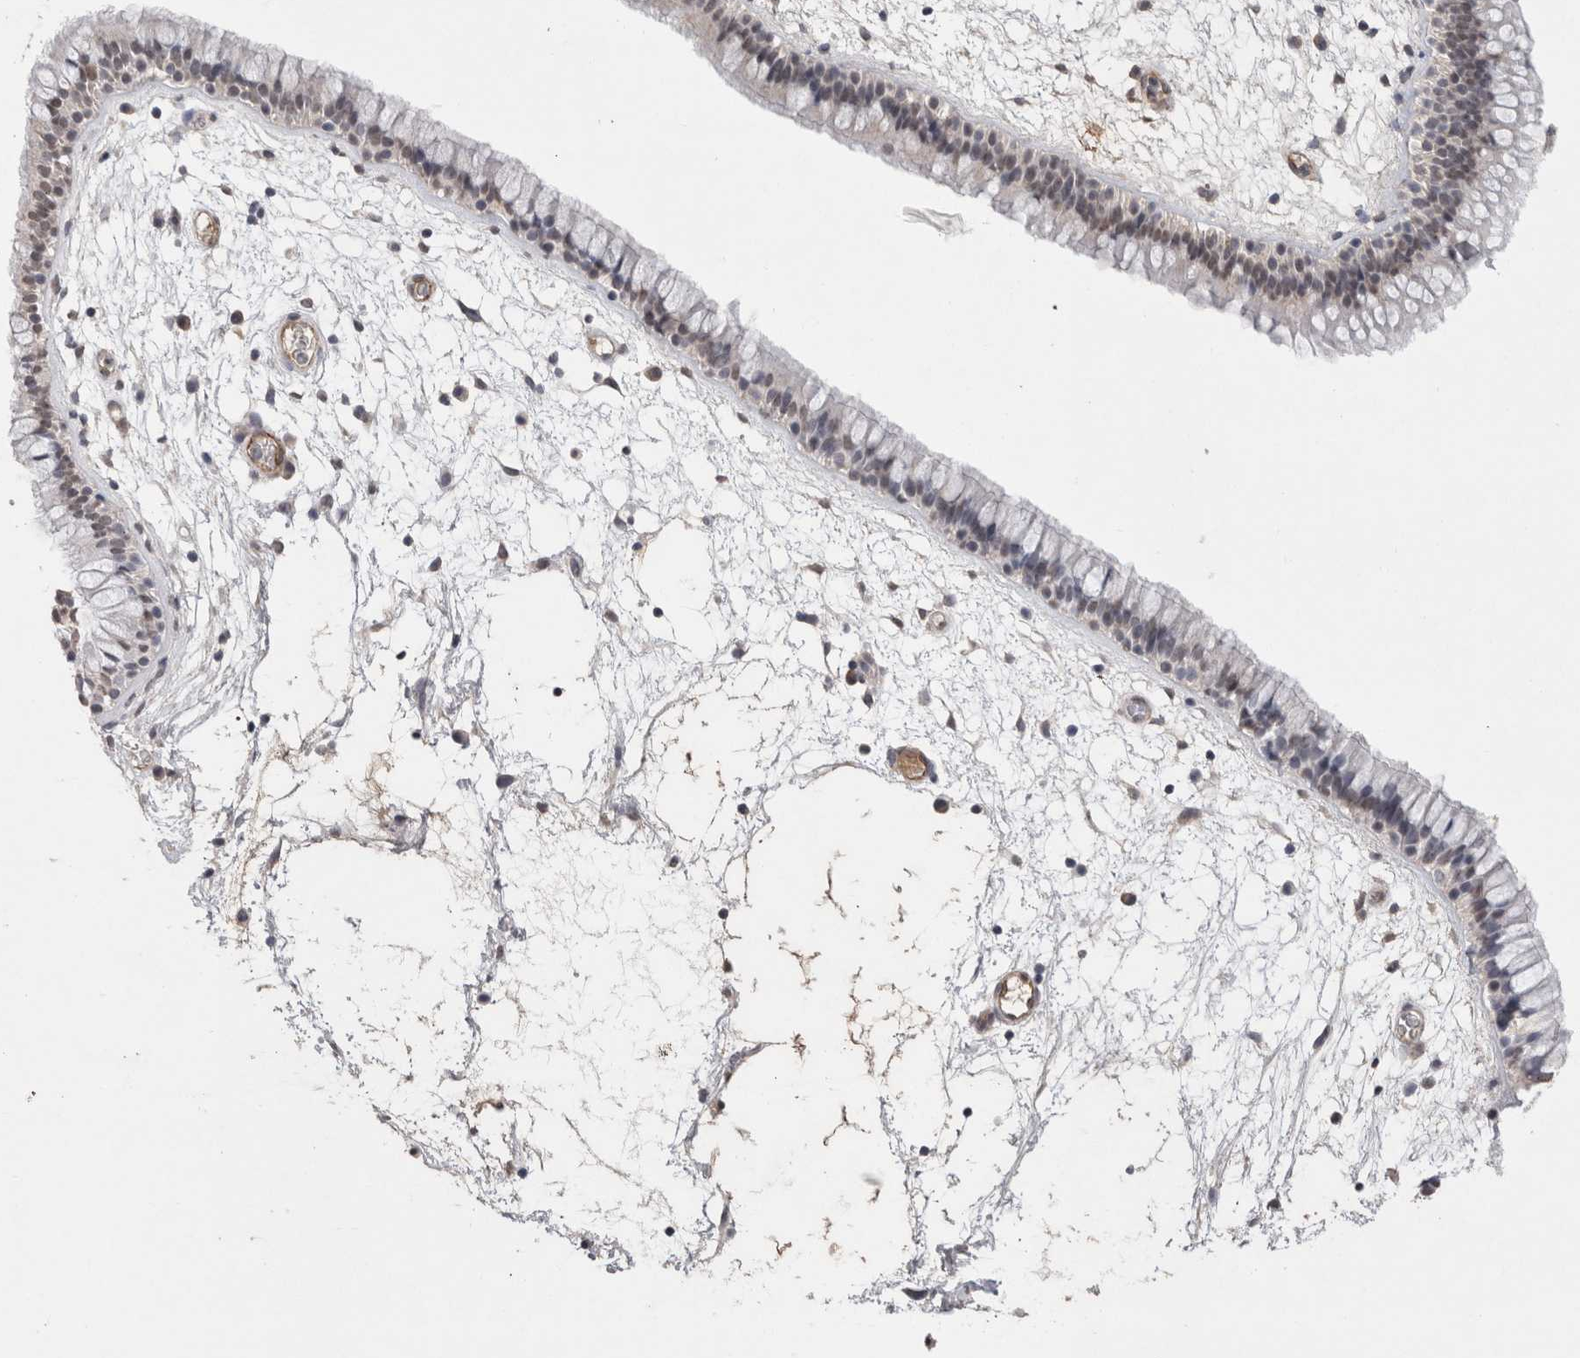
{"staining": {"intensity": "weak", "quantity": "25%-75%", "location": "cytoplasmic/membranous,nuclear"}, "tissue": "nasopharynx", "cell_type": "Respiratory epithelial cells", "image_type": "normal", "snomed": [{"axis": "morphology", "description": "Normal tissue, NOS"}, {"axis": "morphology", "description": "Inflammation, NOS"}, {"axis": "topography", "description": "Nasopharynx"}], "caption": "Immunohistochemistry photomicrograph of normal nasopharynx: nasopharynx stained using IHC demonstrates low levels of weak protein expression localized specifically in the cytoplasmic/membranous,nuclear of respiratory epithelial cells, appearing as a cytoplasmic/membranous,nuclear brown color.", "gene": "CDH13", "patient": {"sex": "male", "age": 48}}